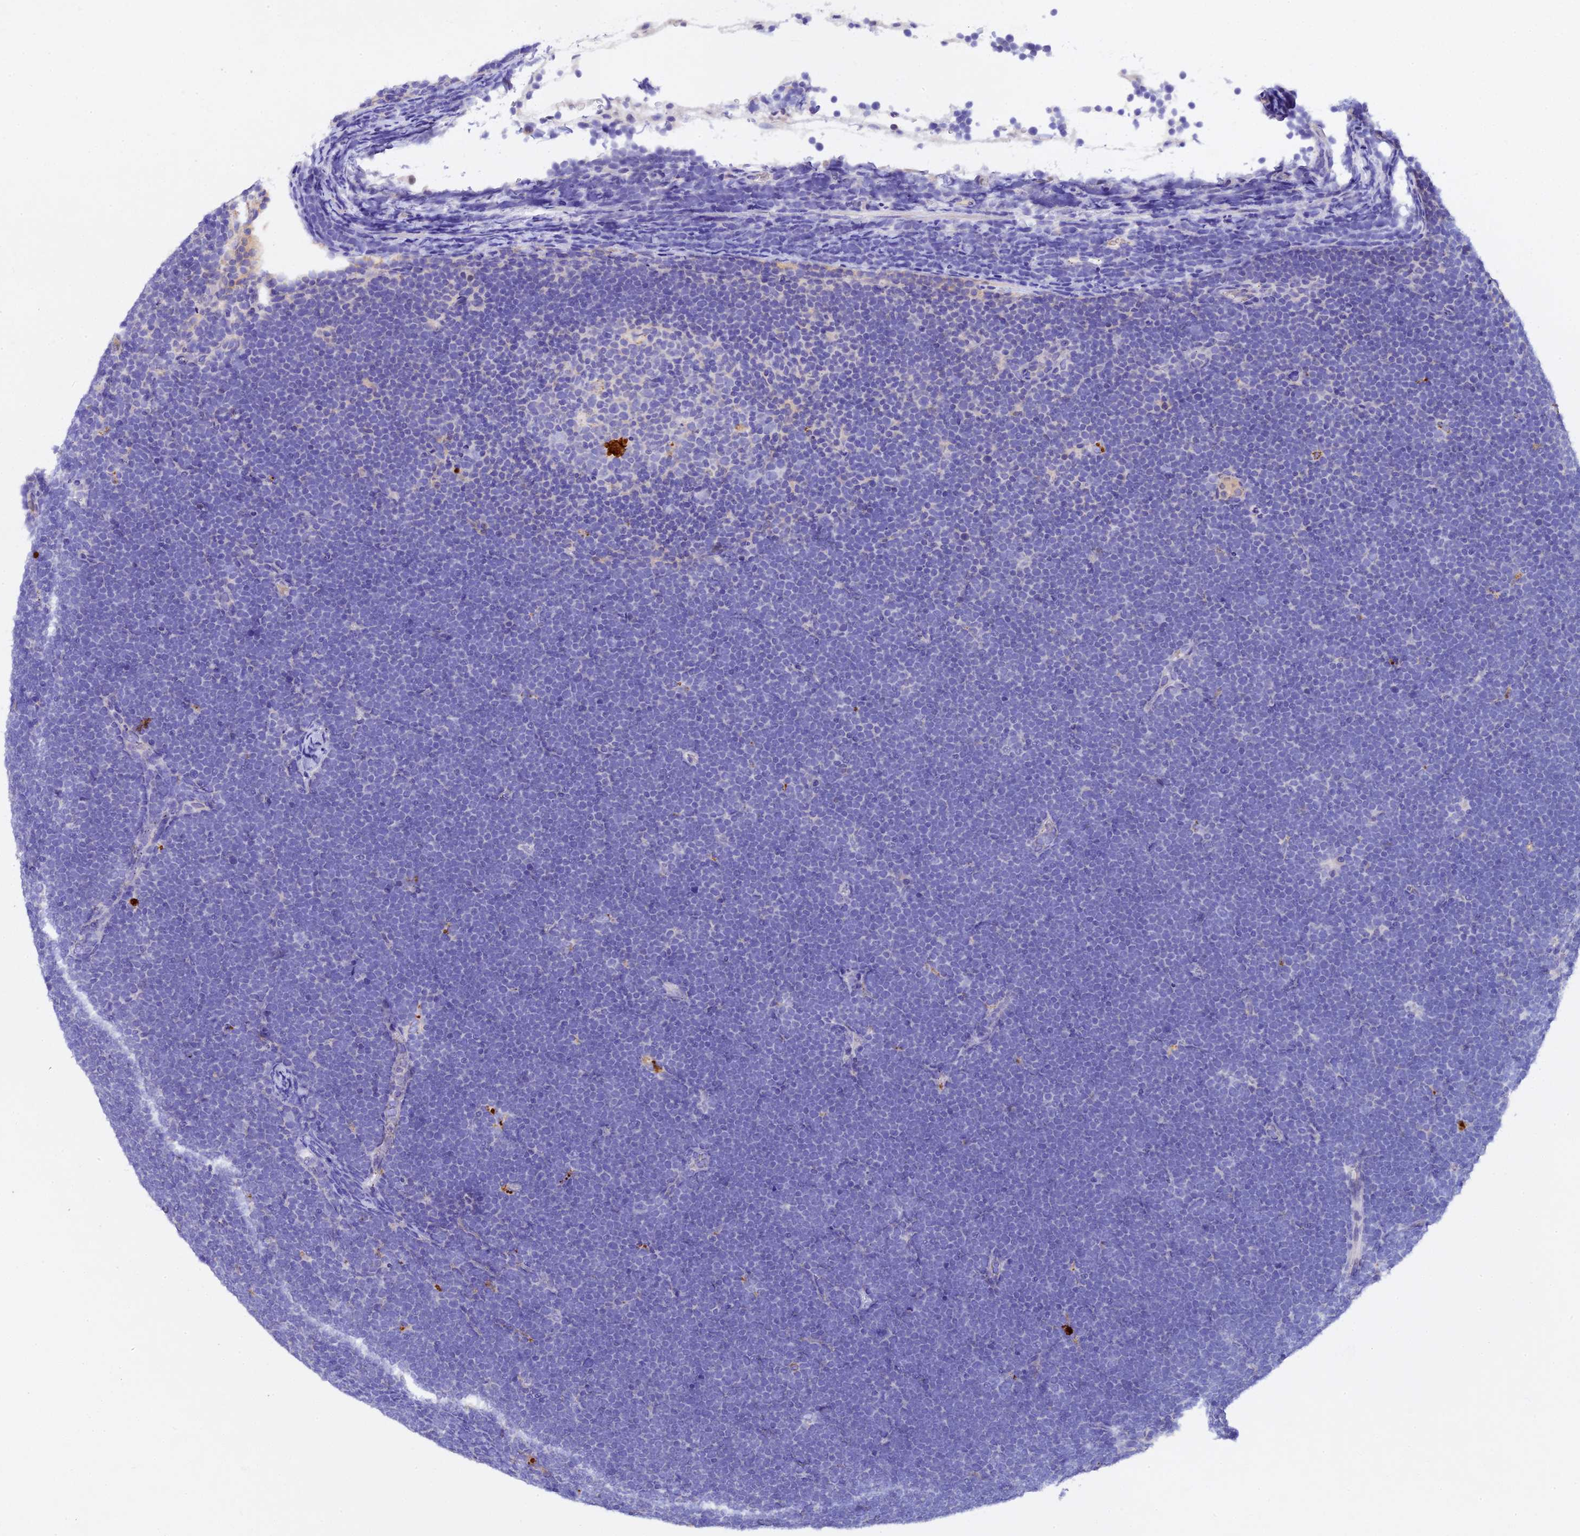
{"staining": {"intensity": "negative", "quantity": "none", "location": "none"}, "tissue": "lymphoma", "cell_type": "Tumor cells", "image_type": "cancer", "snomed": [{"axis": "morphology", "description": "Malignant lymphoma, non-Hodgkin's type, High grade"}, {"axis": "topography", "description": "Lymph node"}], "caption": "Immunohistochemical staining of human lymphoma reveals no significant expression in tumor cells. (DAB (3,3'-diaminobenzidine) IHC with hematoxylin counter stain).", "gene": "TGDS", "patient": {"sex": "male", "age": 13}}